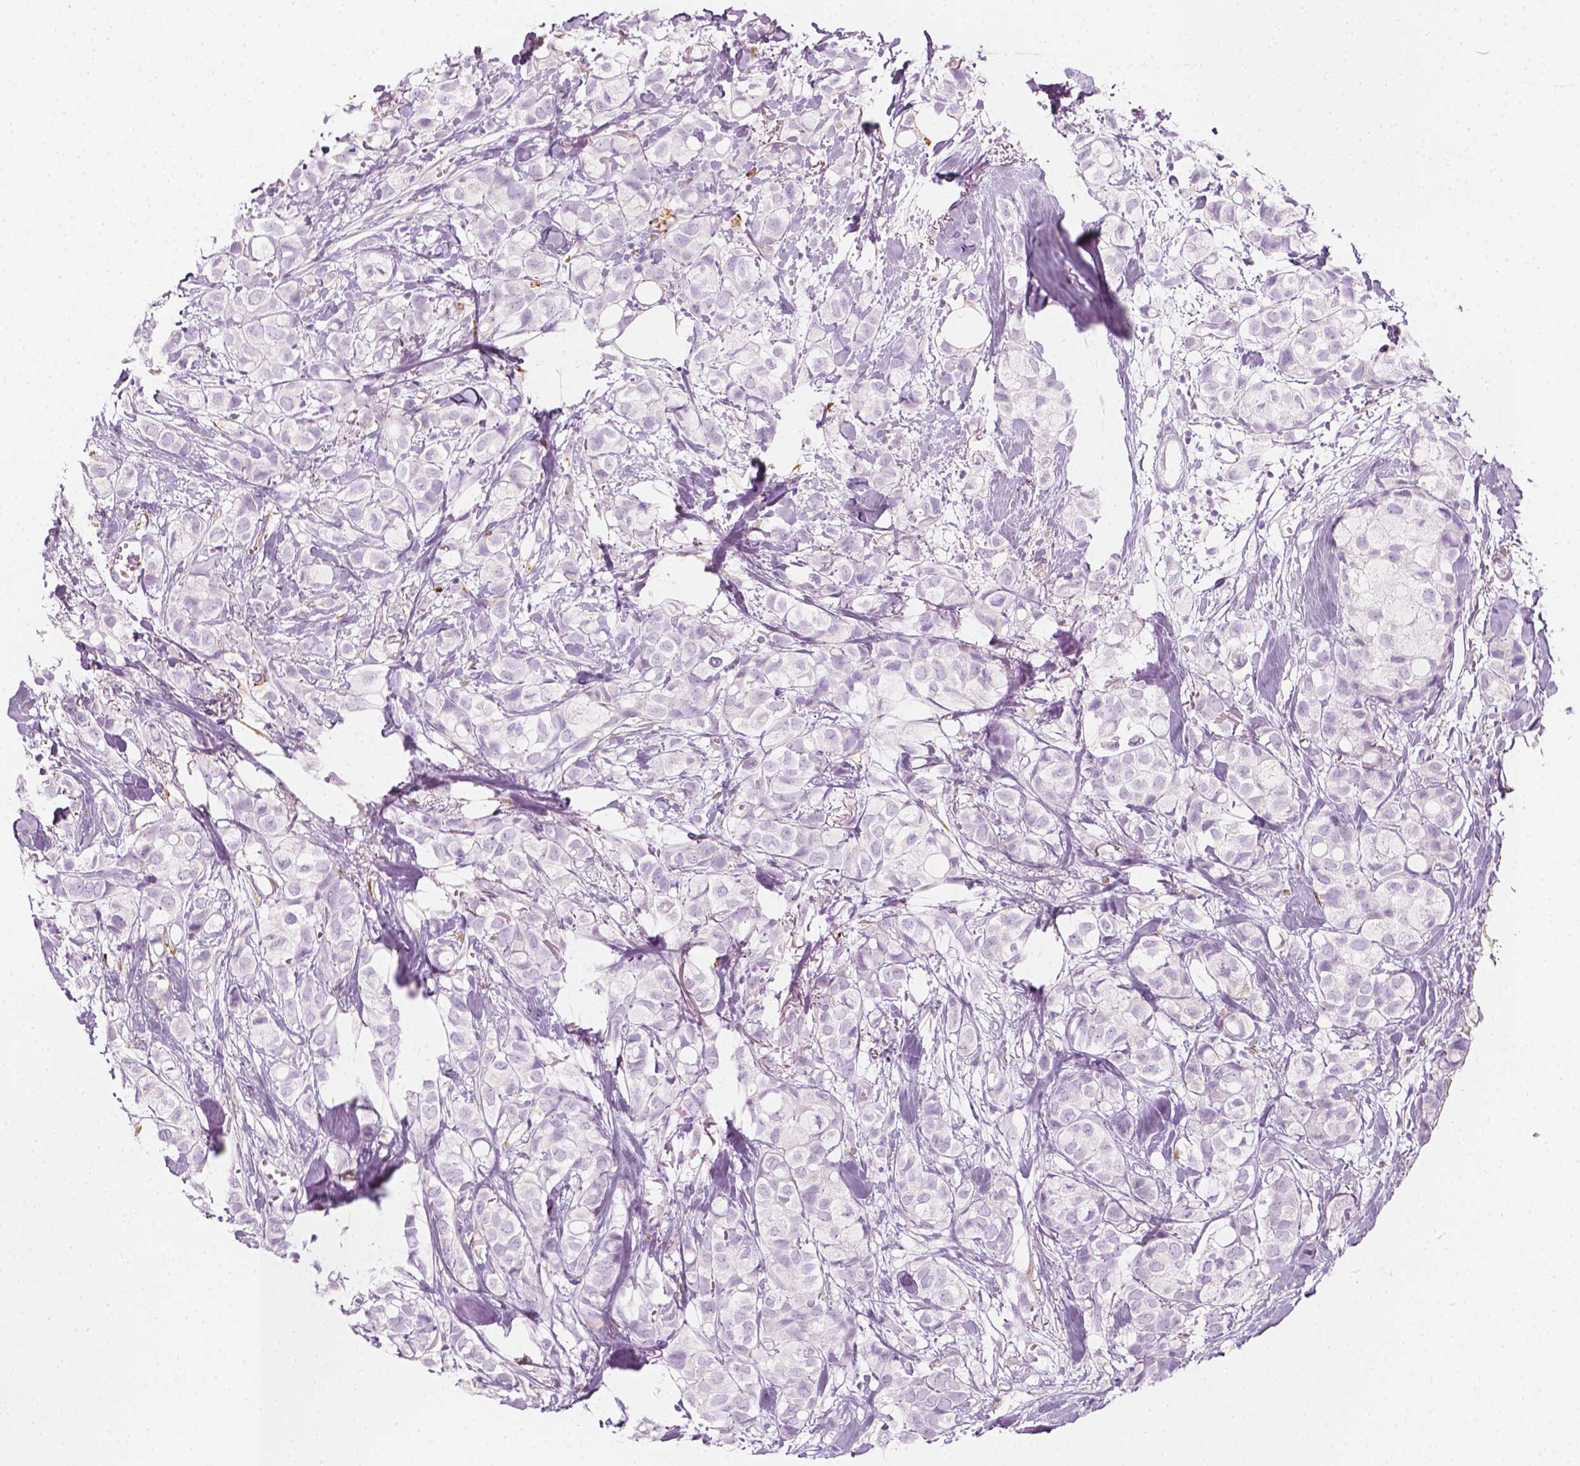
{"staining": {"intensity": "negative", "quantity": "none", "location": "none"}, "tissue": "breast cancer", "cell_type": "Tumor cells", "image_type": "cancer", "snomed": [{"axis": "morphology", "description": "Duct carcinoma"}, {"axis": "topography", "description": "Breast"}], "caption": "High magnification brightfield microscopy of breast cancer (intraductal carcinoma) stained with DAB (3,3'-diaminobenzidine) (brown) and counterstained with hematoxylin (blue): tumor cells show no significant positivity. (DAB immunohistochemistry visualized using brightfield microscopy, high magnification).", "gene": "CES1", "patient": {"sex": "female", "age": 85}}